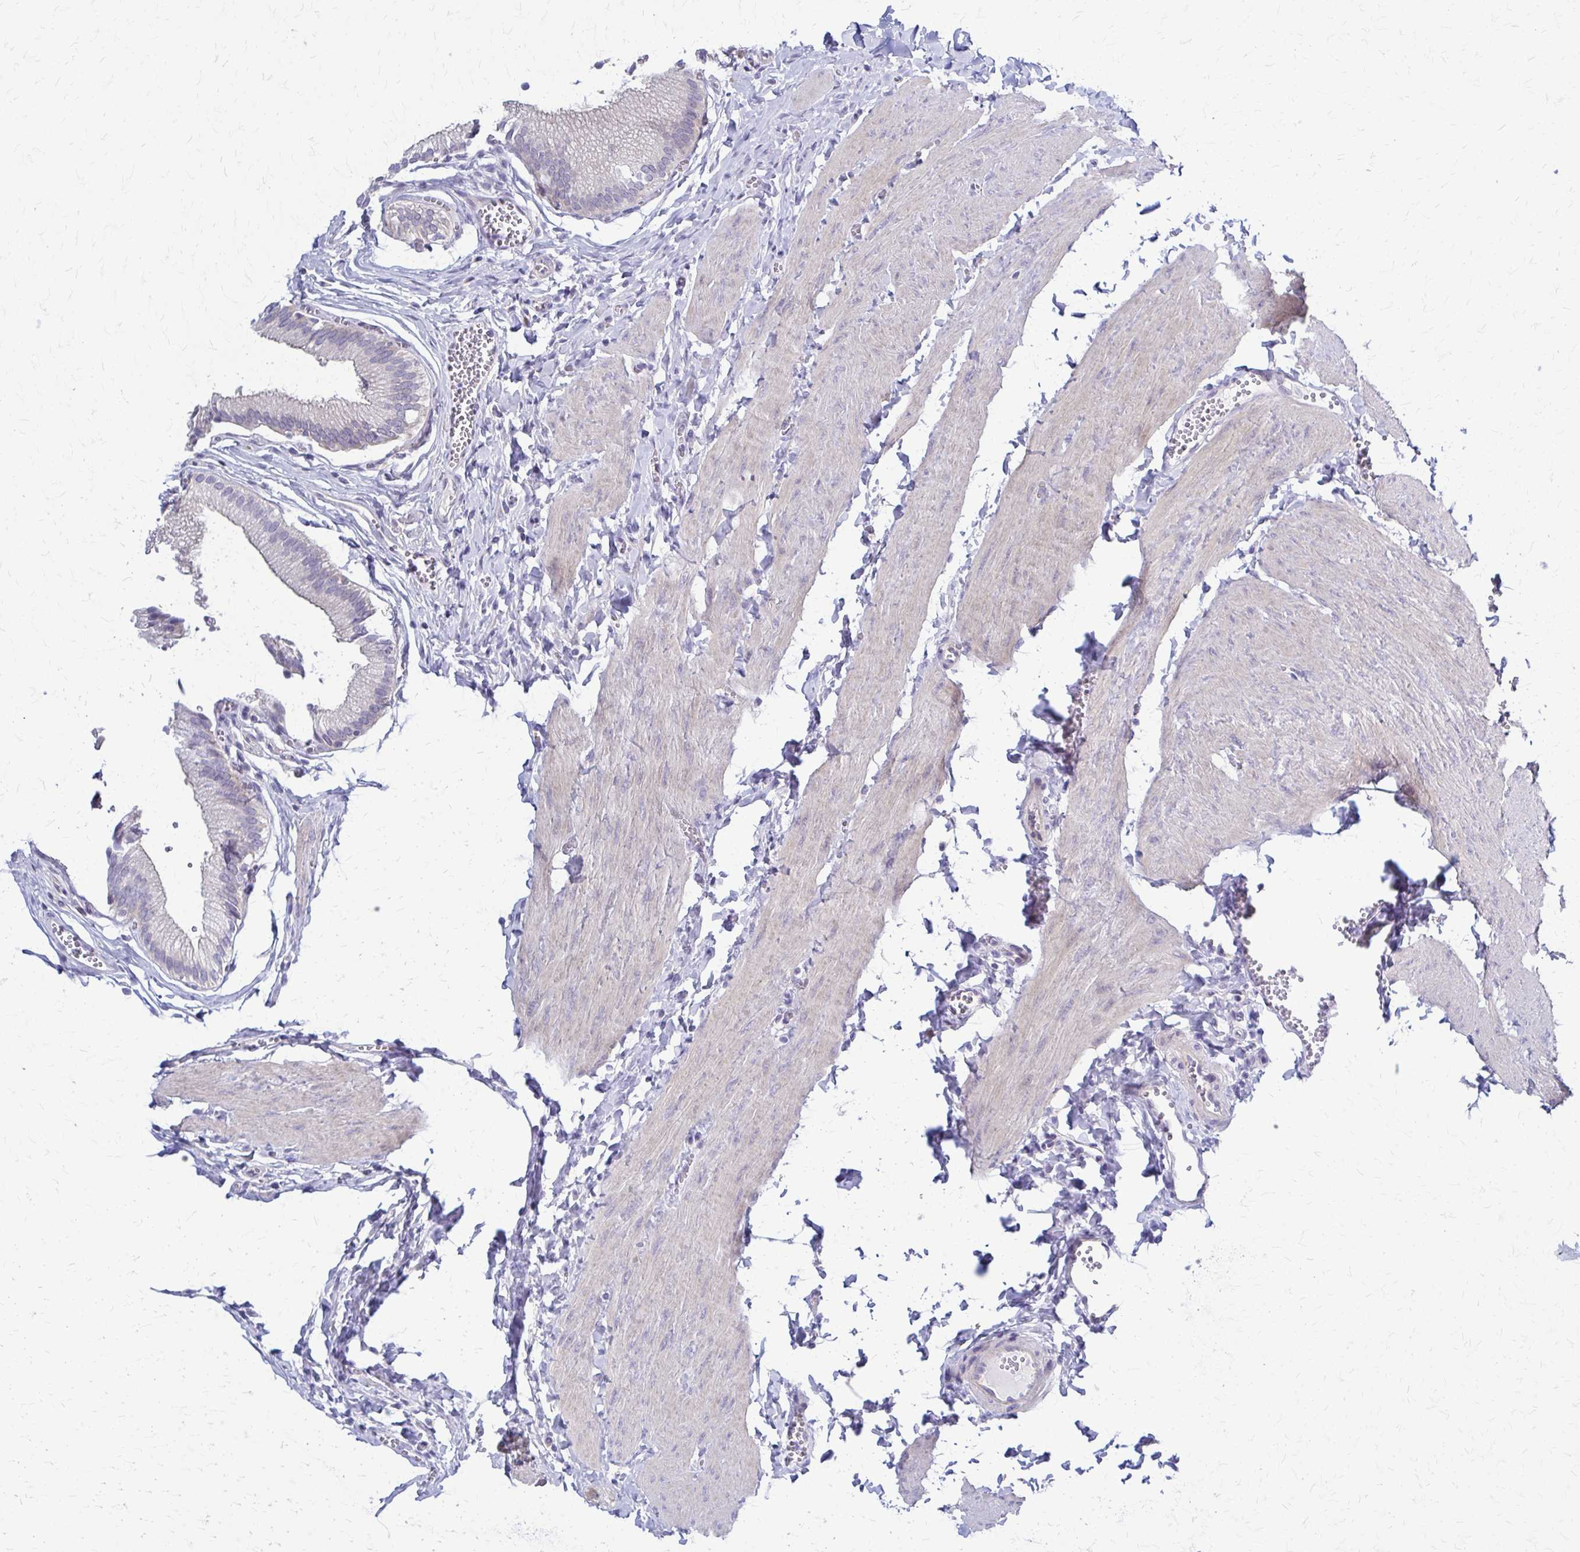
{"staining": {"intensity": "negative", "quantity": "none", "location": "none"}, "tissue": "gallbladder", "cell_type": "Glandular cells", "image_type": "normal", "snomed": [{"axis": "morphology", "description": "Normal tissue, NOS"}, {"axis": "topography", "description": "Gallbladder"}, {"axis": "topography", "description": "Peripheral nerve tissue"}], "caption": "Immunohistochemistry image of normal gallbladder stained for a protein (brown), which displays no staining in glandular cells. The staining is performed using DAB (3,3'-diaminobenzidine) brown chromogen with nuclei counter-stained in using hematoxylin.", "gene": "RHOBTB2", "patient": {"sex": "male", "age": 17}}